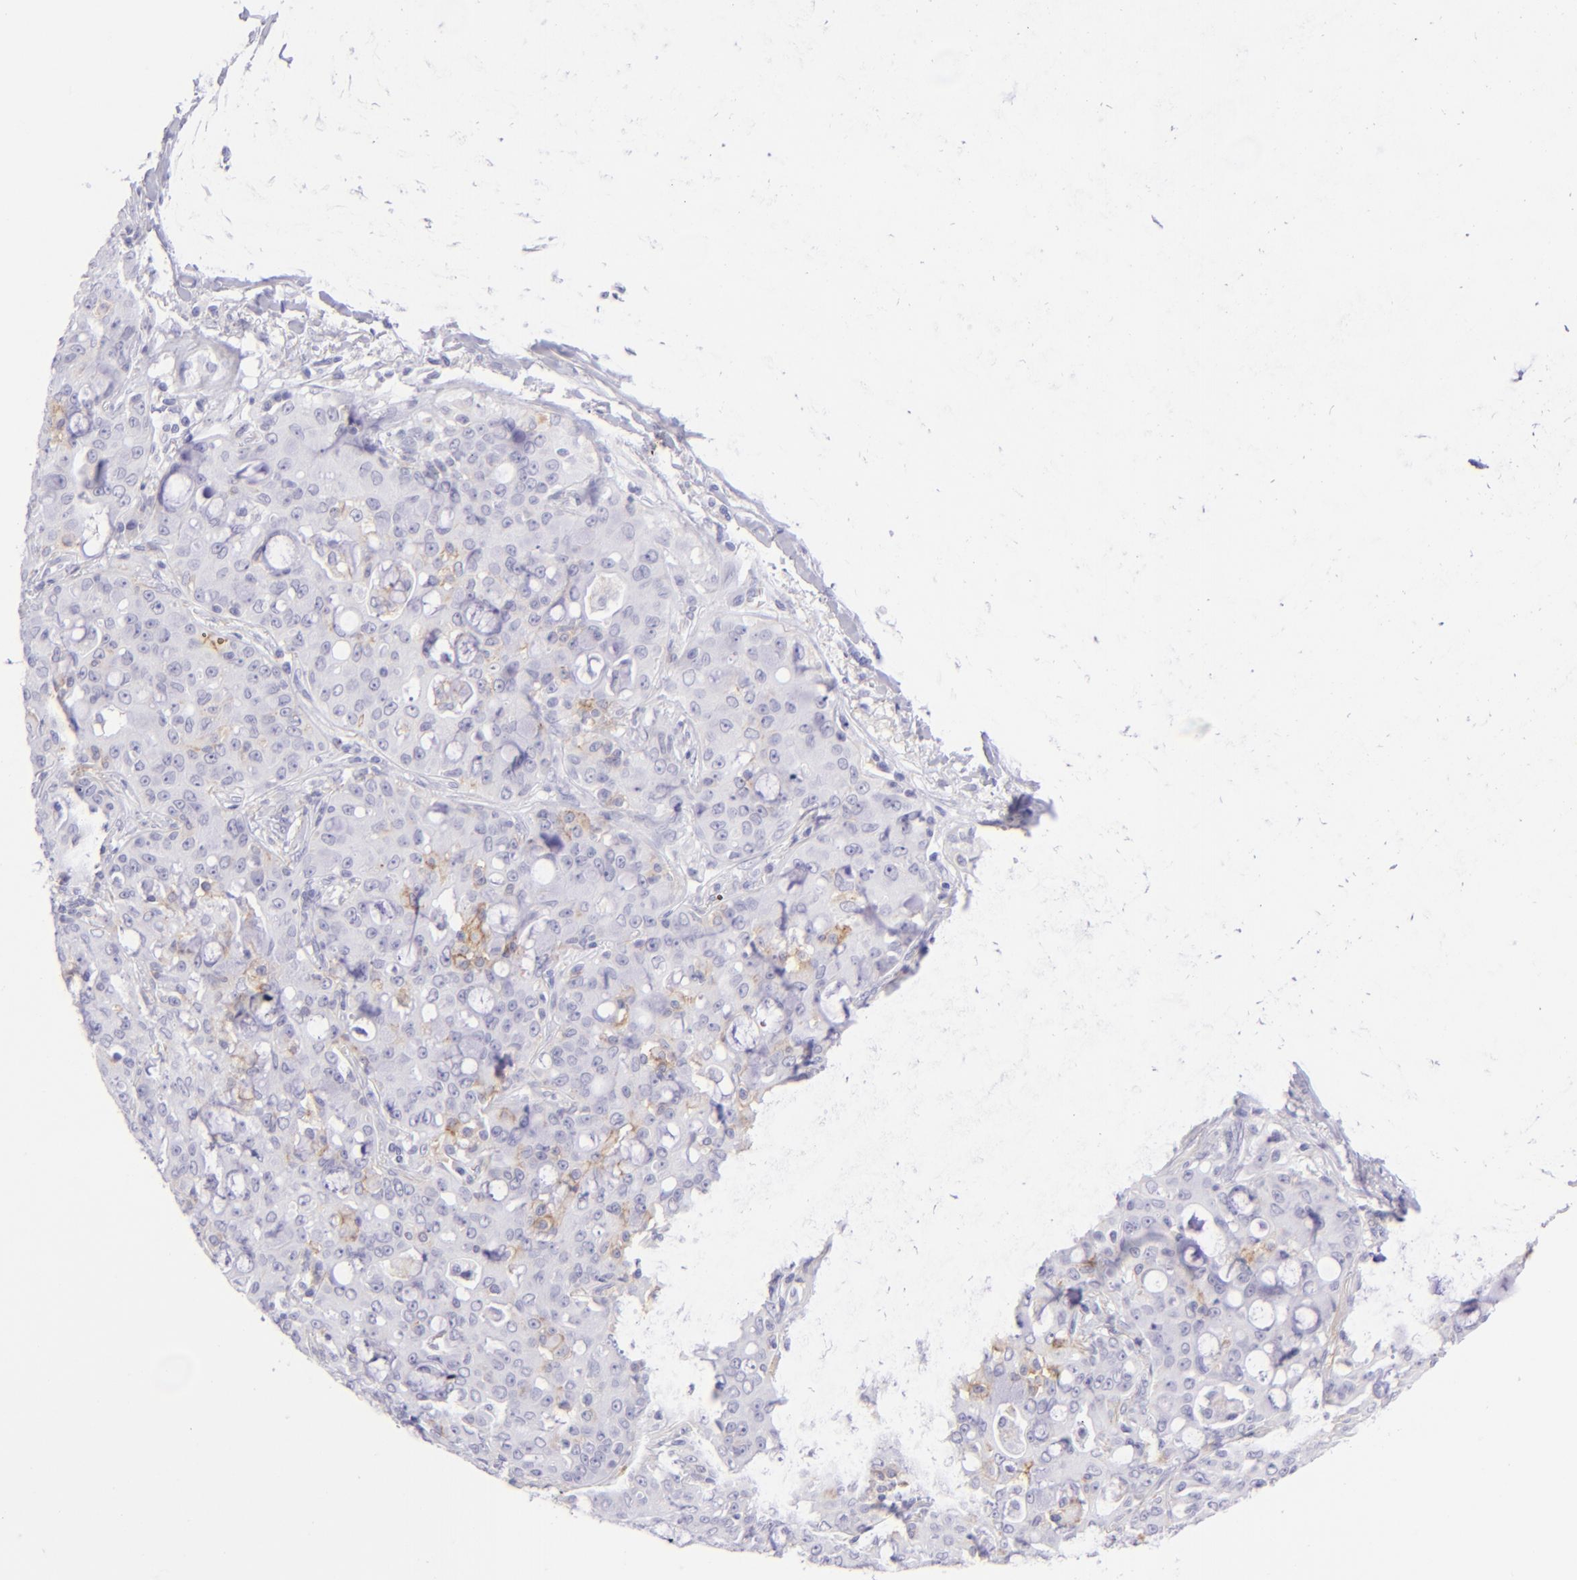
{"staining": {"intensity": "negative", "quantity": "none", "location": "none"}, "tissue": "lung cancer", "cell_type": "Tumor cells", "image_type": "cancer", "snomed": [{"axis": "morphology", "description": "Adenocarcinoma, NOS"}, {"axis": "topography", "description": "Lung"}], "caption": "This is an immunohistochemistry photomicrograph of human lung adenocarcinoma. There is no staining in tumor cells.", "gene": "CD72", "patient": {"sex": "female", "age": 44}}